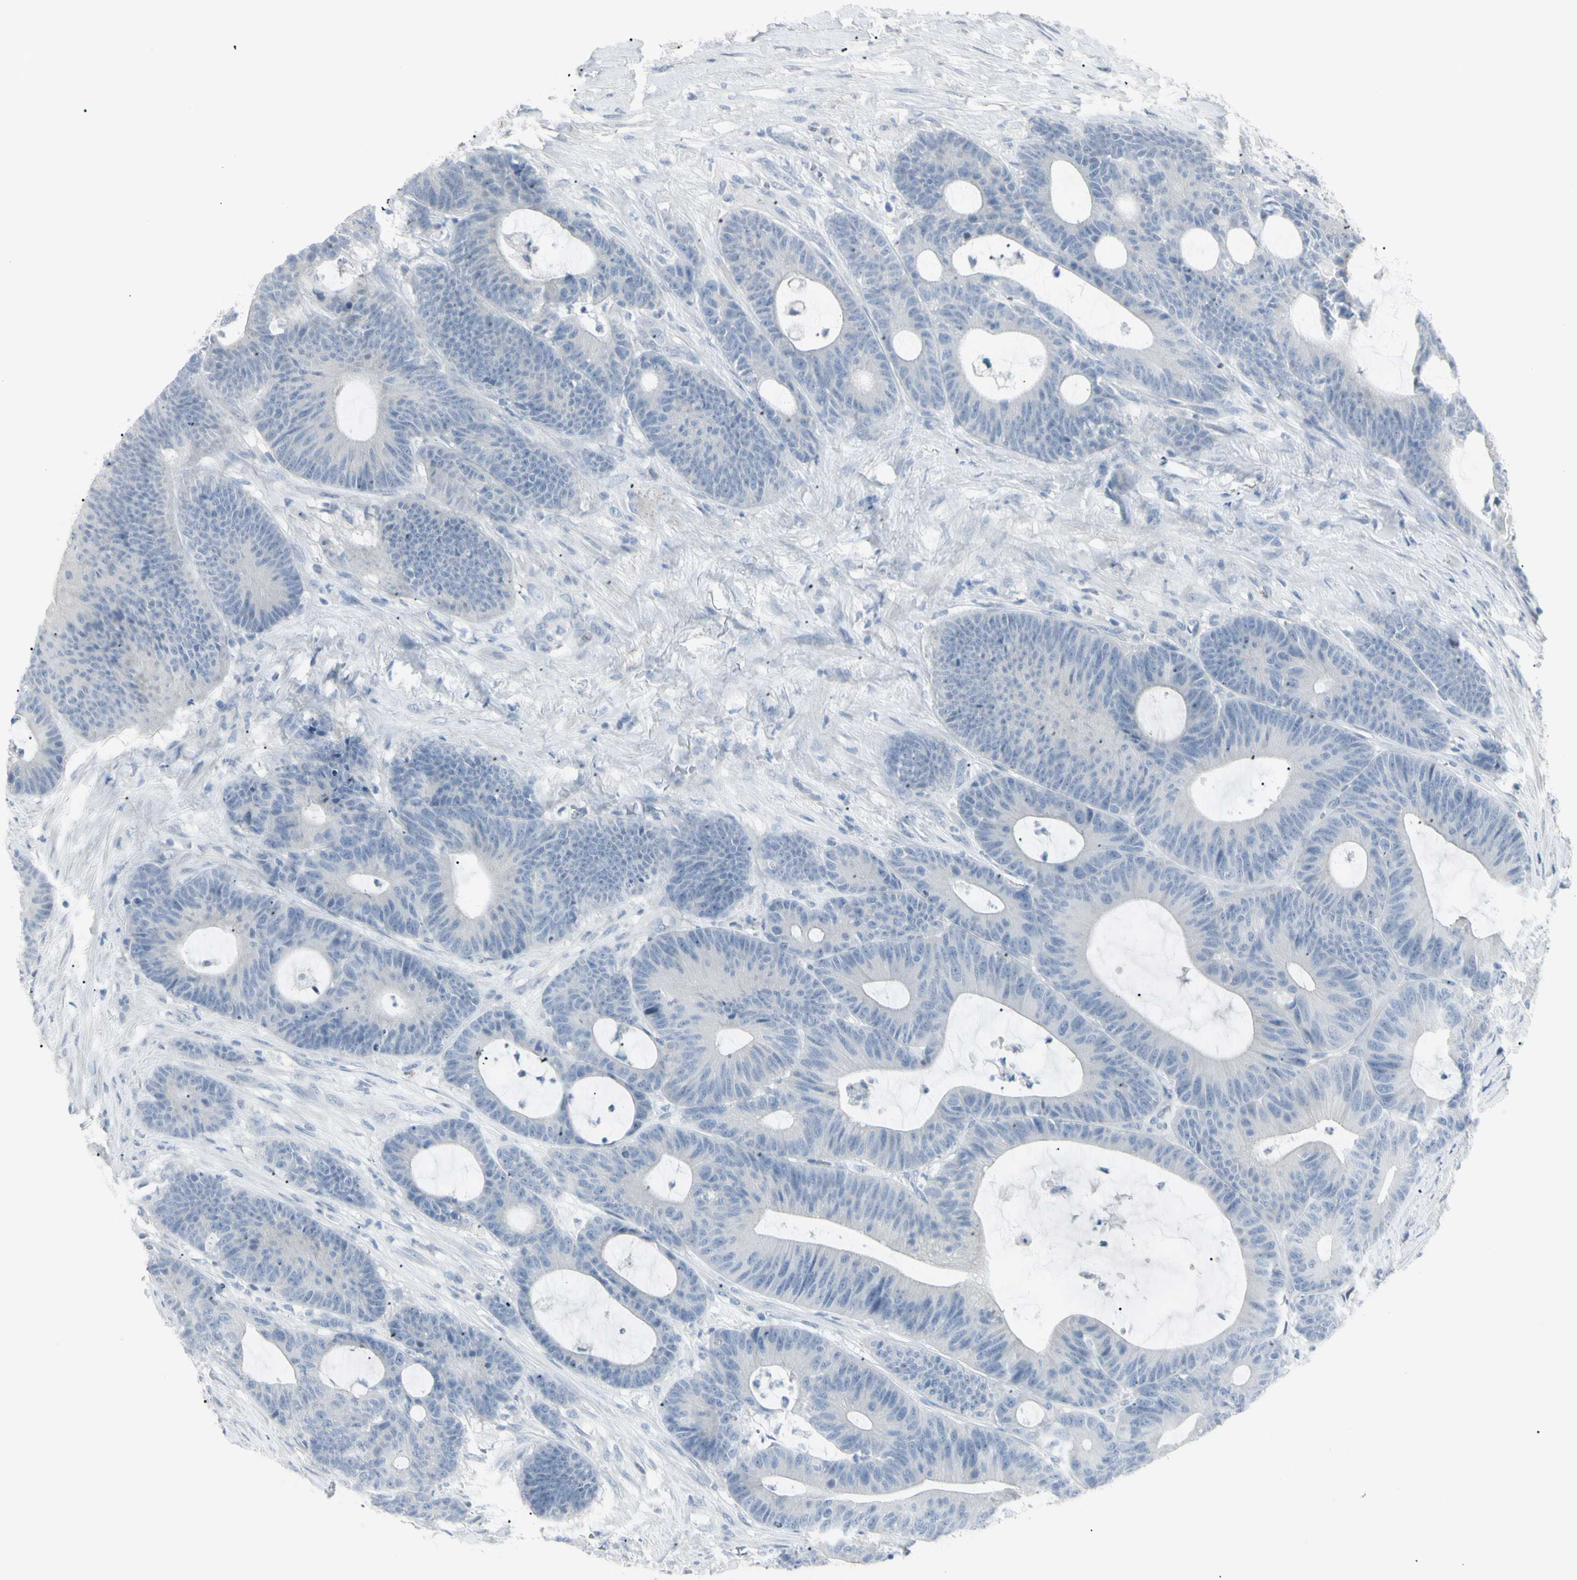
{"staining": {"intensity": "negative", "quantity": "none", "location": "none"}, "tissue": "colorectal cancer", "cell_type": "Tumor cells", "image_type": "cancer", "snomed": [{"axis": "morphology", "description": "Adenocarcinoma, NOS"}, {"axis": "topography", "description": "Colon"}], "caption": "Micrograph shows no protein expression in tumor cells of adenocarcinoma (colorectal) tissue. (Immunohistochemistry (ihc), brightfield microscopy, high magnification).", "gene": "PIP", "patient": {"sex": "female", "age": 84}}